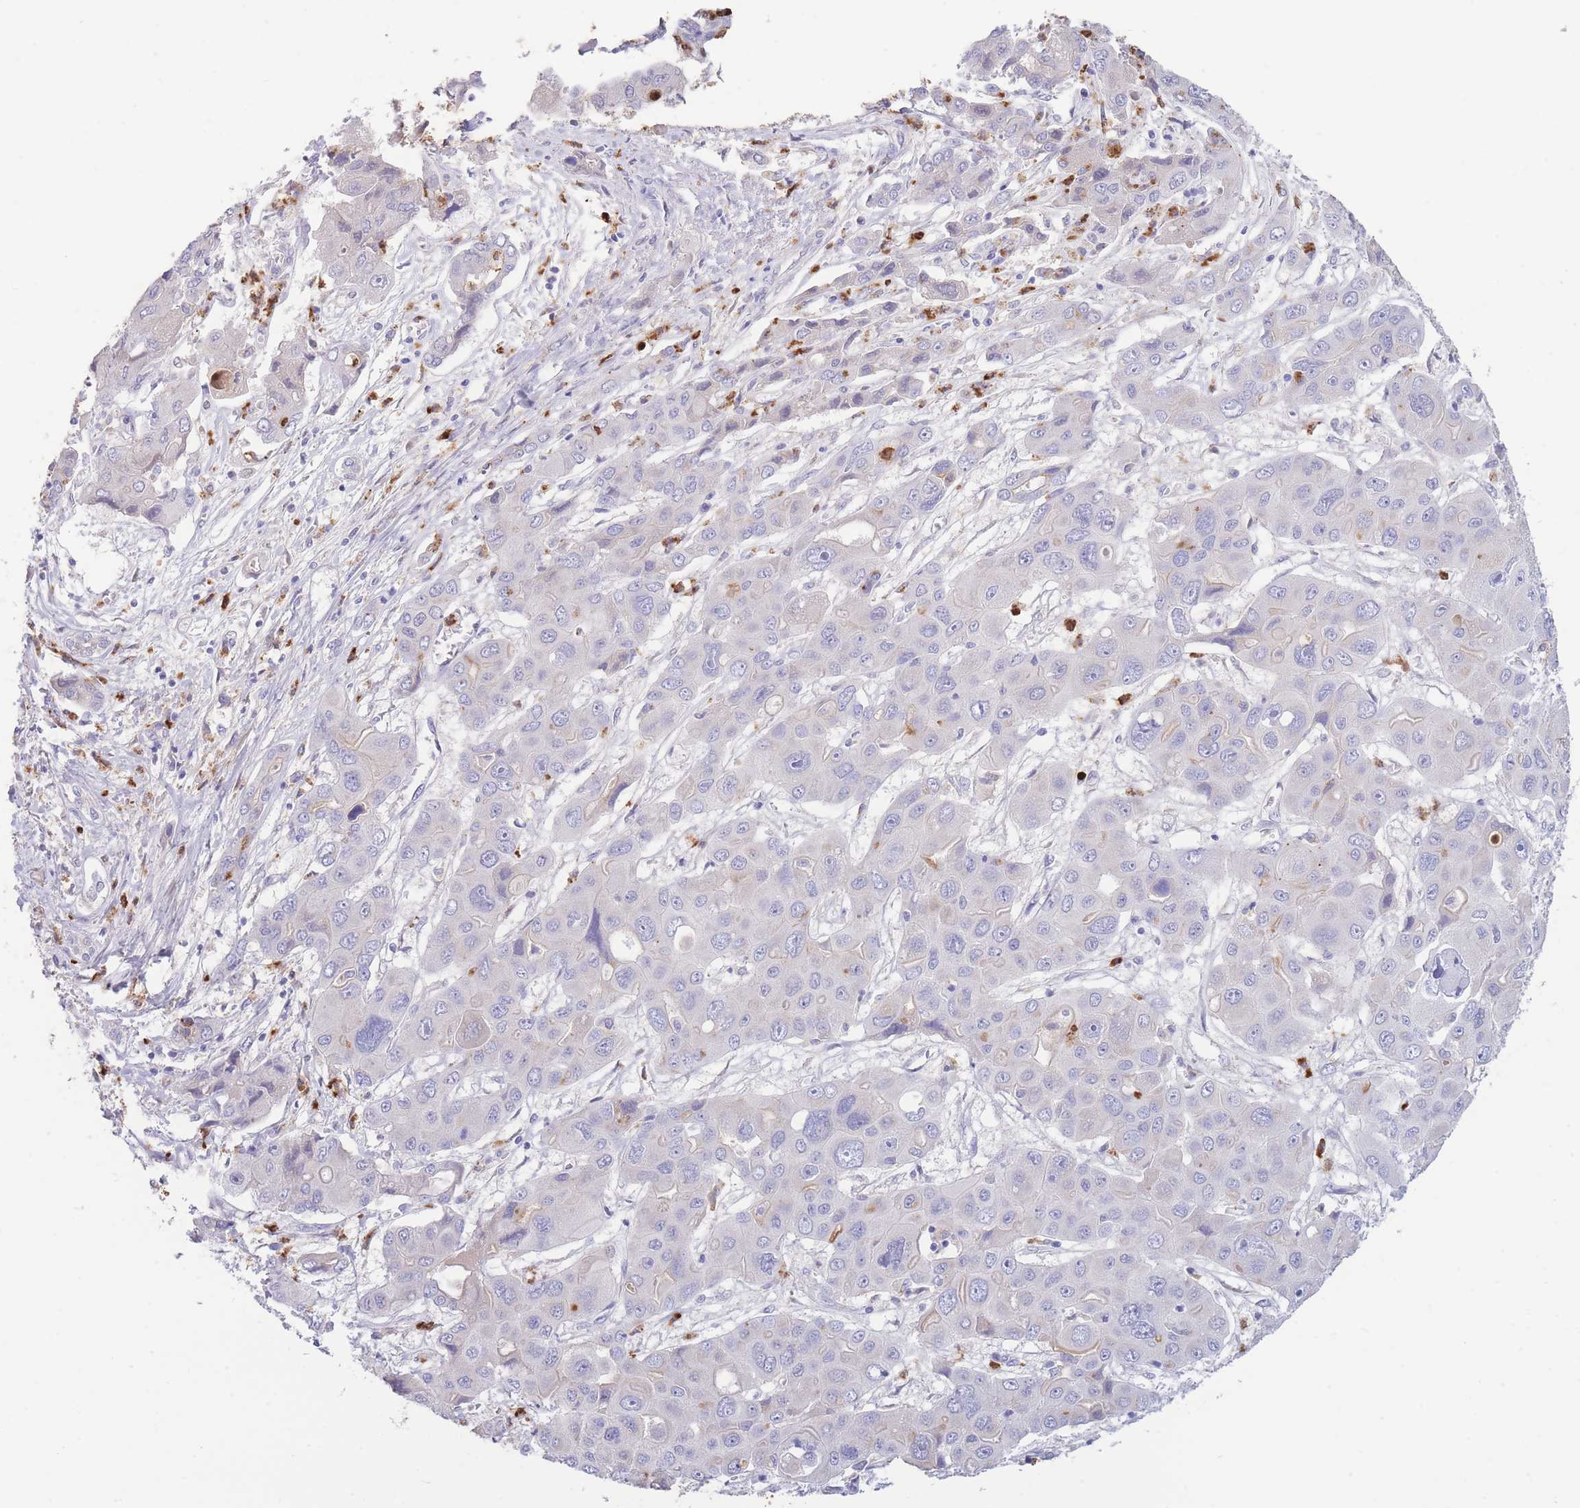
{"staining": {"intensity": "negative", "quantity": "none", "location": "none"}, "tissue": "liver cancer", "cell_type": "Tumor cells", "image_type": "cancer", "snomed": [{"axis": "morphology", "description": "Cholangiocarcinoma"}, {"axis": "topography", "description": "Liver"}], "caption": "There is no significant positivity in tumor cells of cholangiocarcinoma (liver).", "gene": "CENPM", "patient": {"sex": "male", "age": 67}}